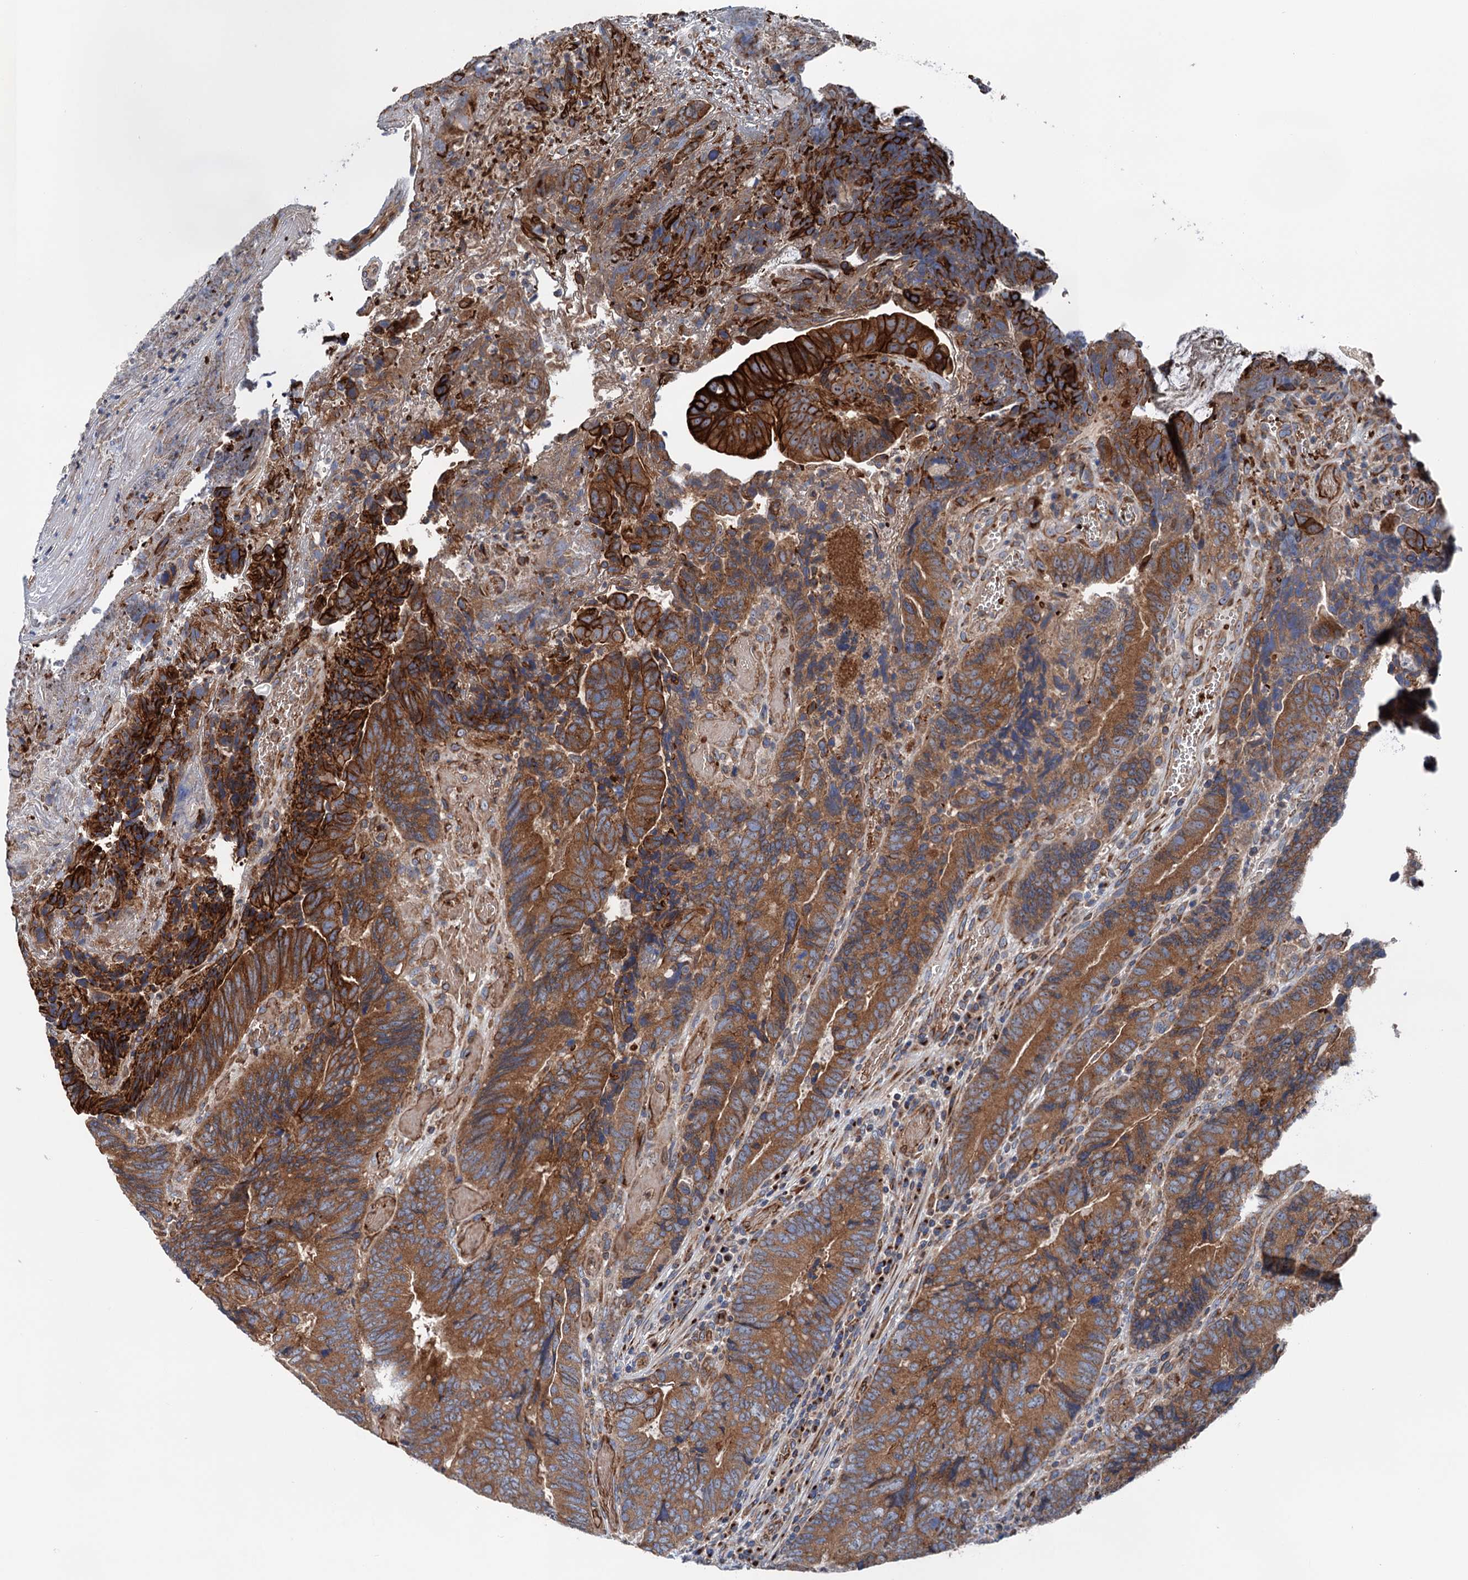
{"staining": {"intensity": "strong", "quantity": ">75%", "location": "cytoplasmic/membranous"}, "tissue": "colorectal cancer", "cell_type": "Tumor cells", "image_type": "cancer", "snomed": [{"axis": "morphology", "description": "Adenocarcinoma, NOS"}, {"axis": "topography", "description": "Colon"}], "caption": "Tumor cells demonstrate high levels of strong cytoplasmic/membranous positivity in approximately >75% of cells in colorectal adenocarcinoma. The staining is performed using DAB brown chromogen to label protein expression. The nuclei are counter-stained blue using hematoxylin.", "gene": "EIPR1", "patient": {"sex": "female", "age": 67}}